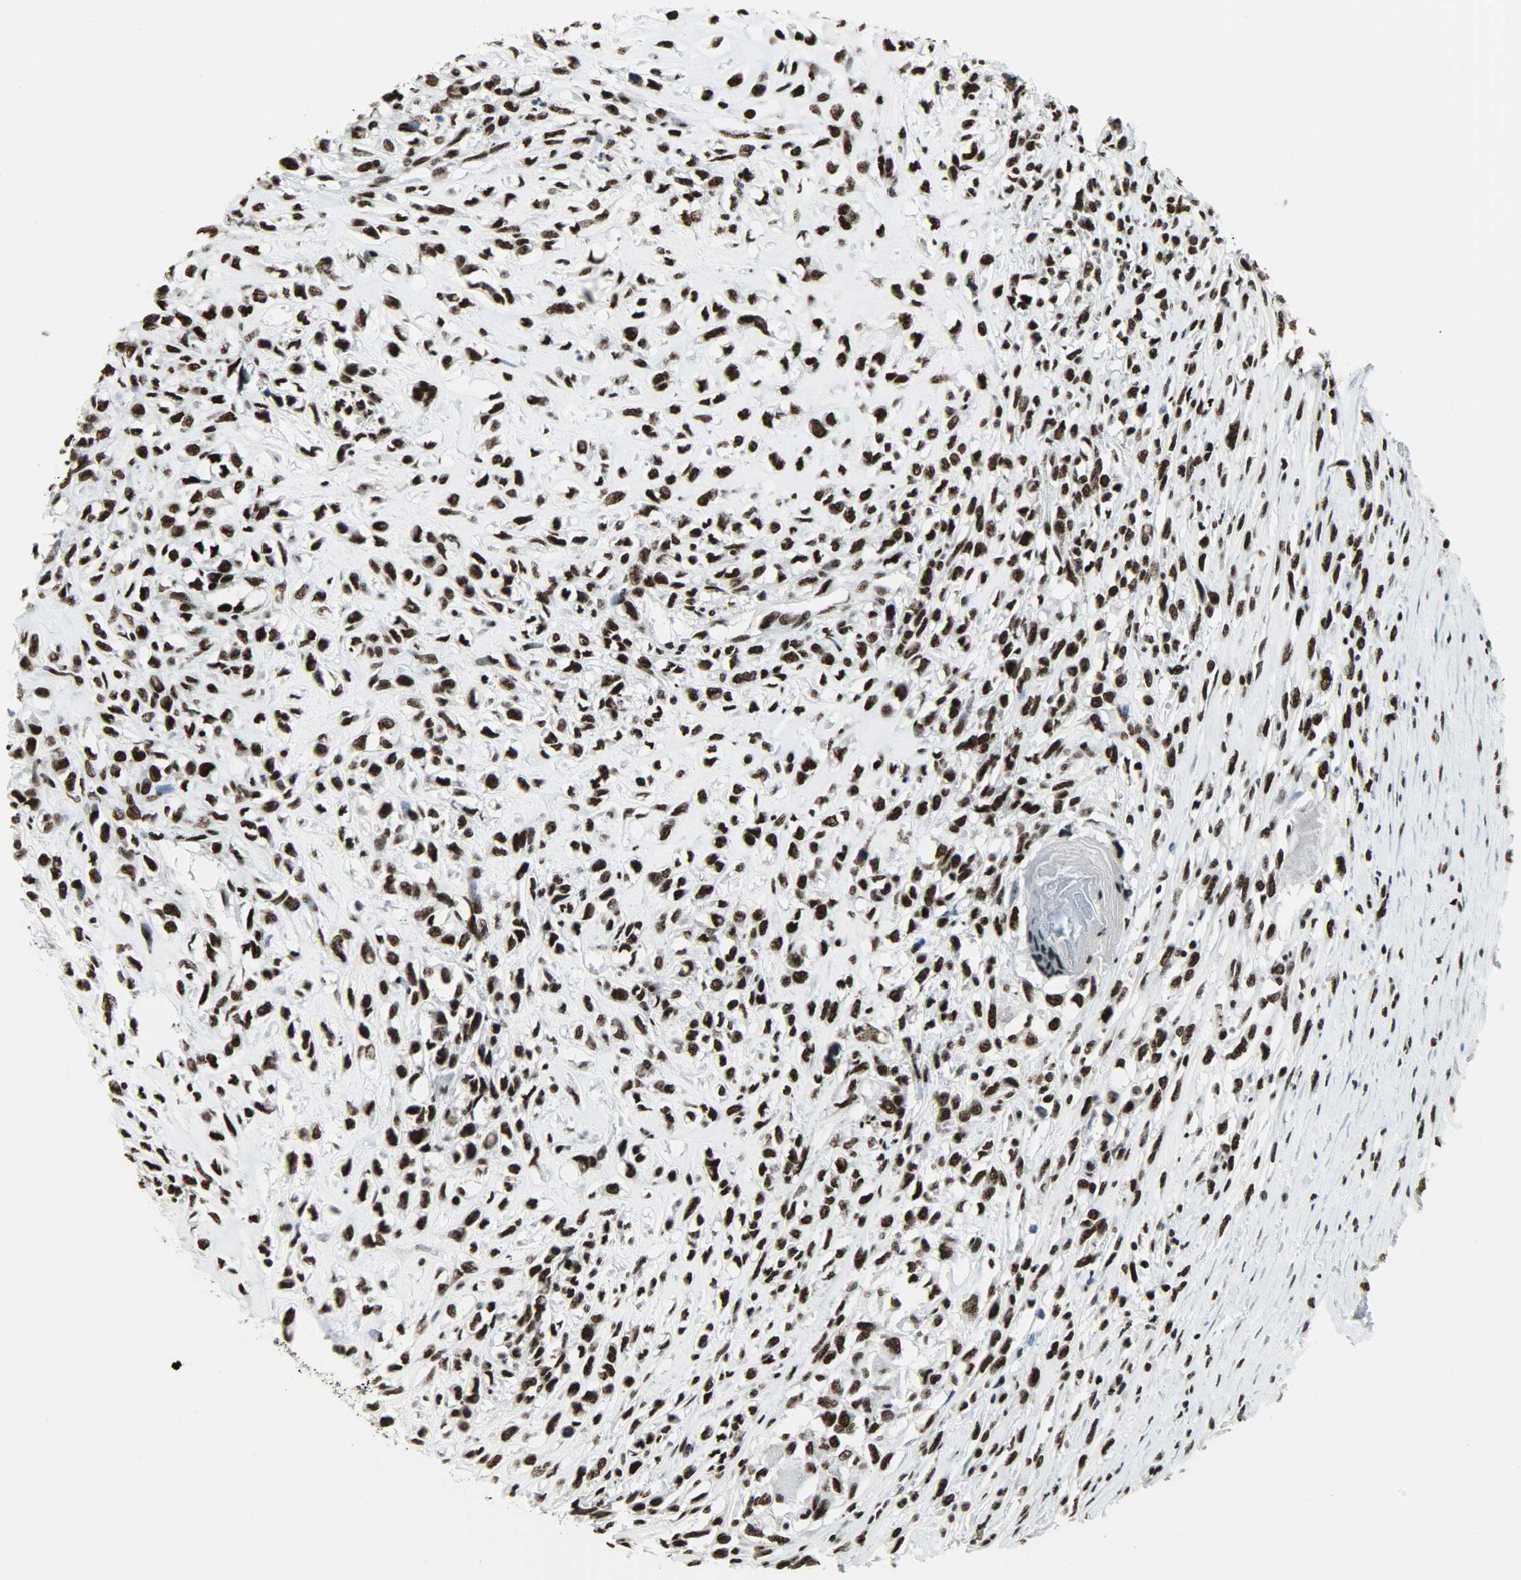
{"staining": {"intensity": "strong", "quantity": ">75%", "location": "nuclear"}, "tissue": "head and neck cancer", "cell_type": "Tumor cells", "image_type": "cancer", "snomed": [{"axis": "morphology", "description": "Necrosis, NOS"}, {"axis": "morphology", "description": "Neoplasm, malignant, NOS"}, {"axis": "topography", "description": "Salivary gland"}, {"axis": "topography", "description": "Head-Neck"}], "caption": "Immunohistochemistry staining of head and neck cancer (malignant neoplasm), which demonstrates high levels of strong nuclear expression in approximately >75% of tumor cells indicating strong nuclear protein expression. The staining was performed using DAB (3,3'-diaminobenzidine) (brown) for protein detection and nuclei were counterstained in hematoxylin (blue).", "gene": "SNRPA", "patient": {"sex": "male", "age": 43}}